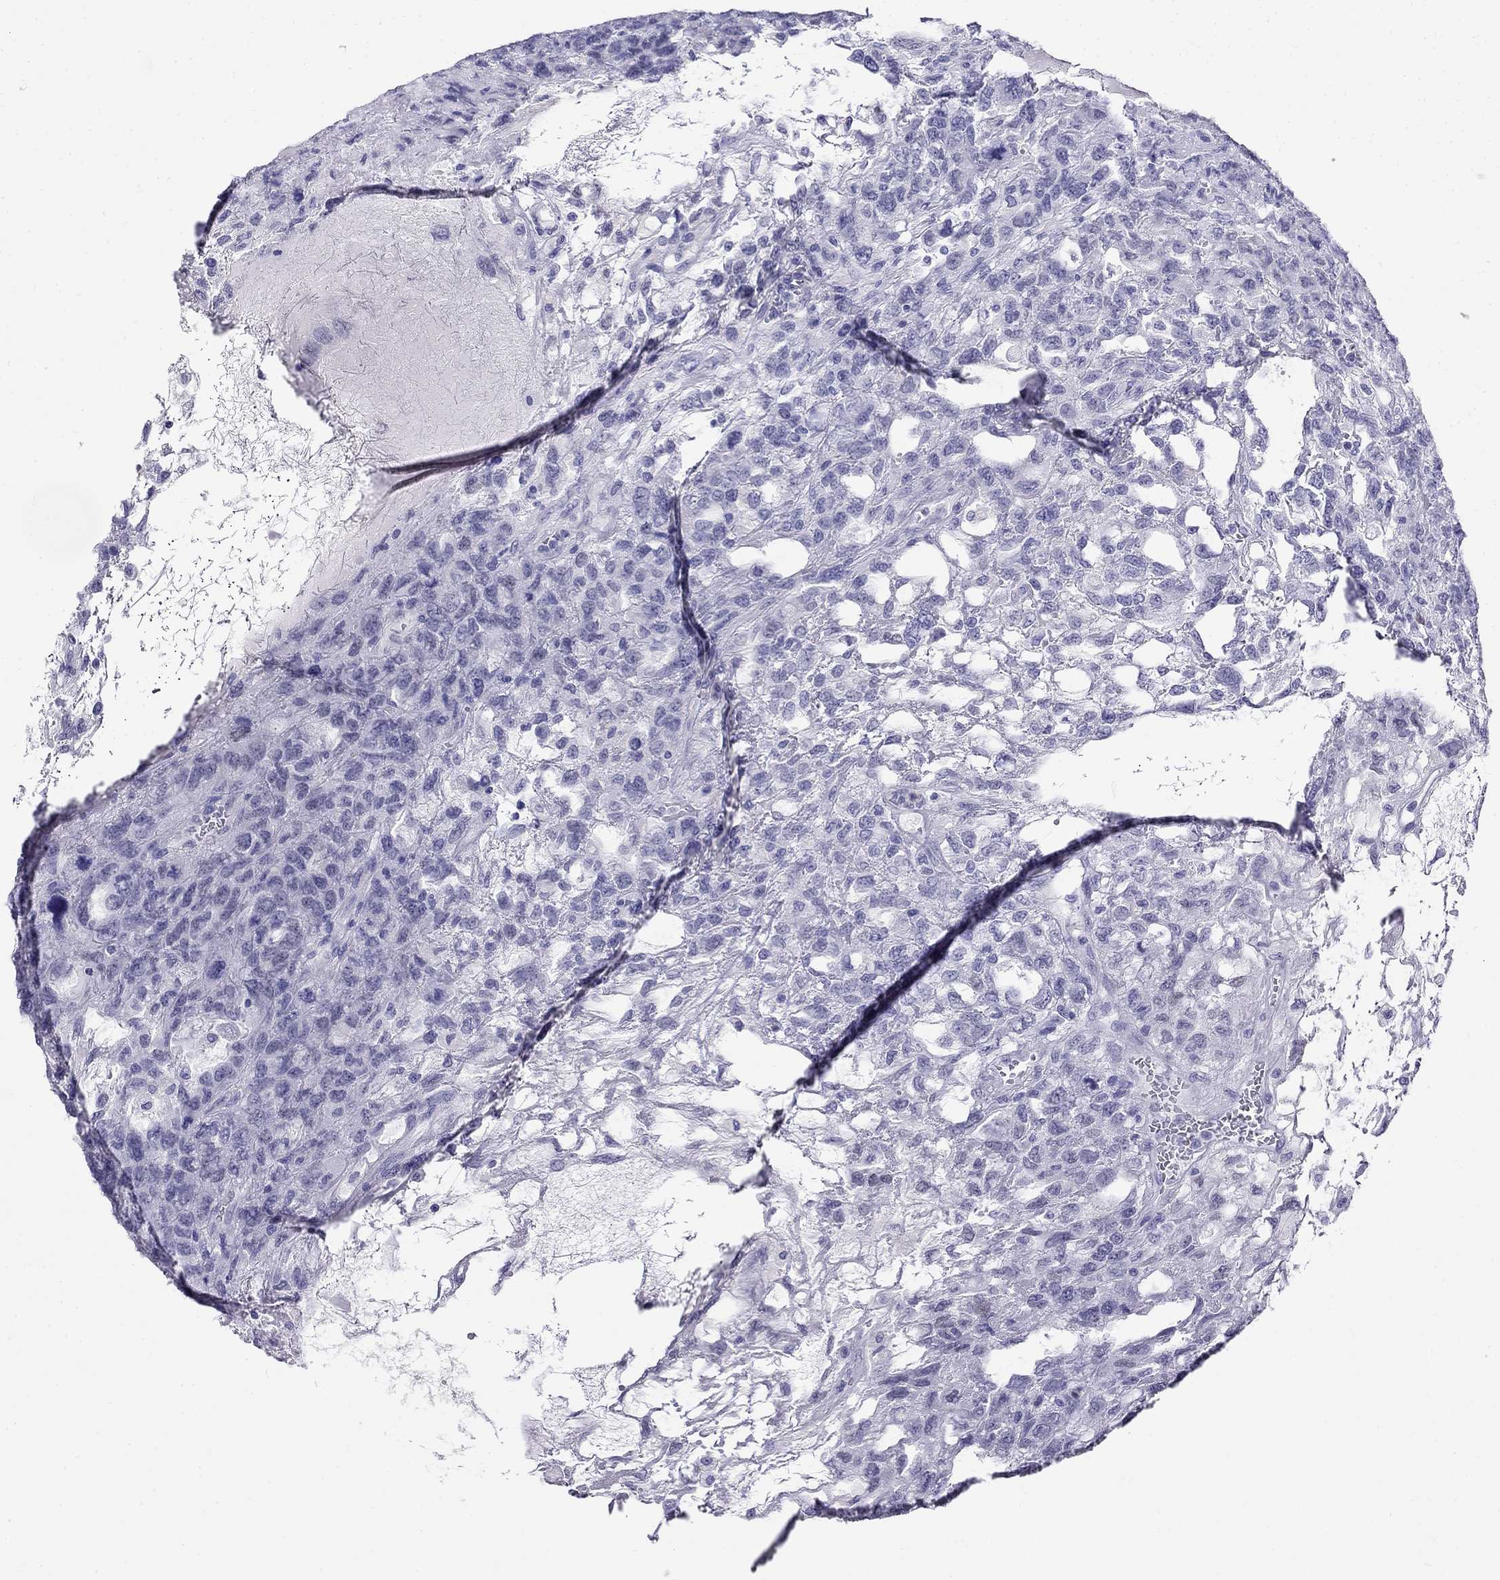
{"staining": {"intensity": "negative", "quantity": "none", "location": "none"}, "tissue": "testis cancer", "cell_type": "Tumor cells", "image_type": "cancer", "snomed": [{"axis": "morphology", "description": "Seminoma, NOS"}, {"axis": "topography", "description": "Testis"}], "caption": "Immunohistochemical staining of seminoma (testis) reveals no significant positivity in tumor cells.", "gene": "PPP1R36", "patient": {"sex": "male", "age": 52}}